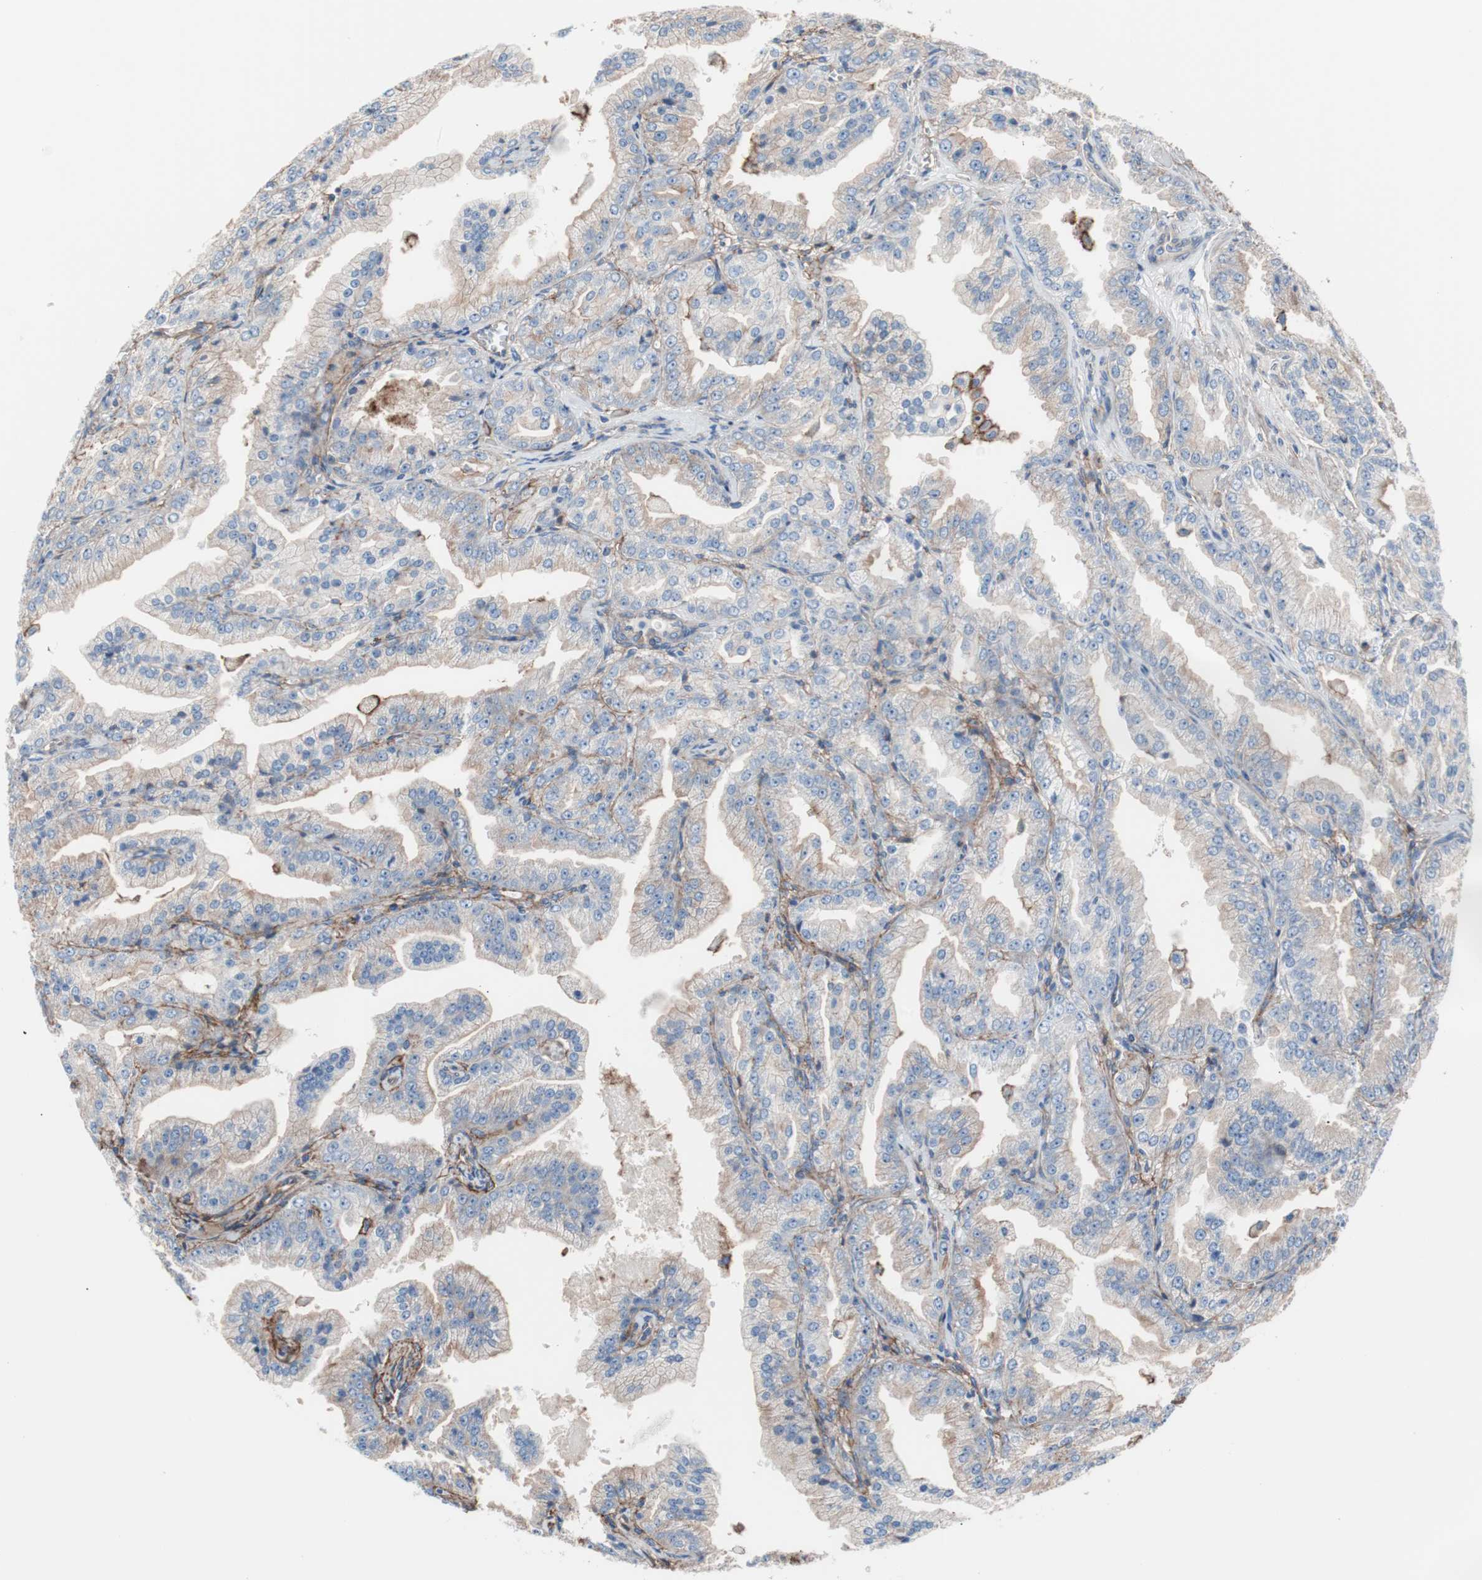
{"staining": {"intensity": "weak", "quantity": "25%-75%", "location": "cytoplasmic/membranous"}, "tissue": "prostate cancer", "cell_type": "Tumor cells", "image_type": "cancer", "snomed": [{"axis": "morphology", "description": "Adenocarcinoma, High grade"}, {"axis": "topography", "description": "Prostate"}], "caption": "An image of prostate cancer (adenocarcinoma (high-grade)) stained for a protein shows weak cytoplasmic/membranous brown staining in tumor cells.", "gene": "CD81", "patient": {"sex": "male", "age": 61}}